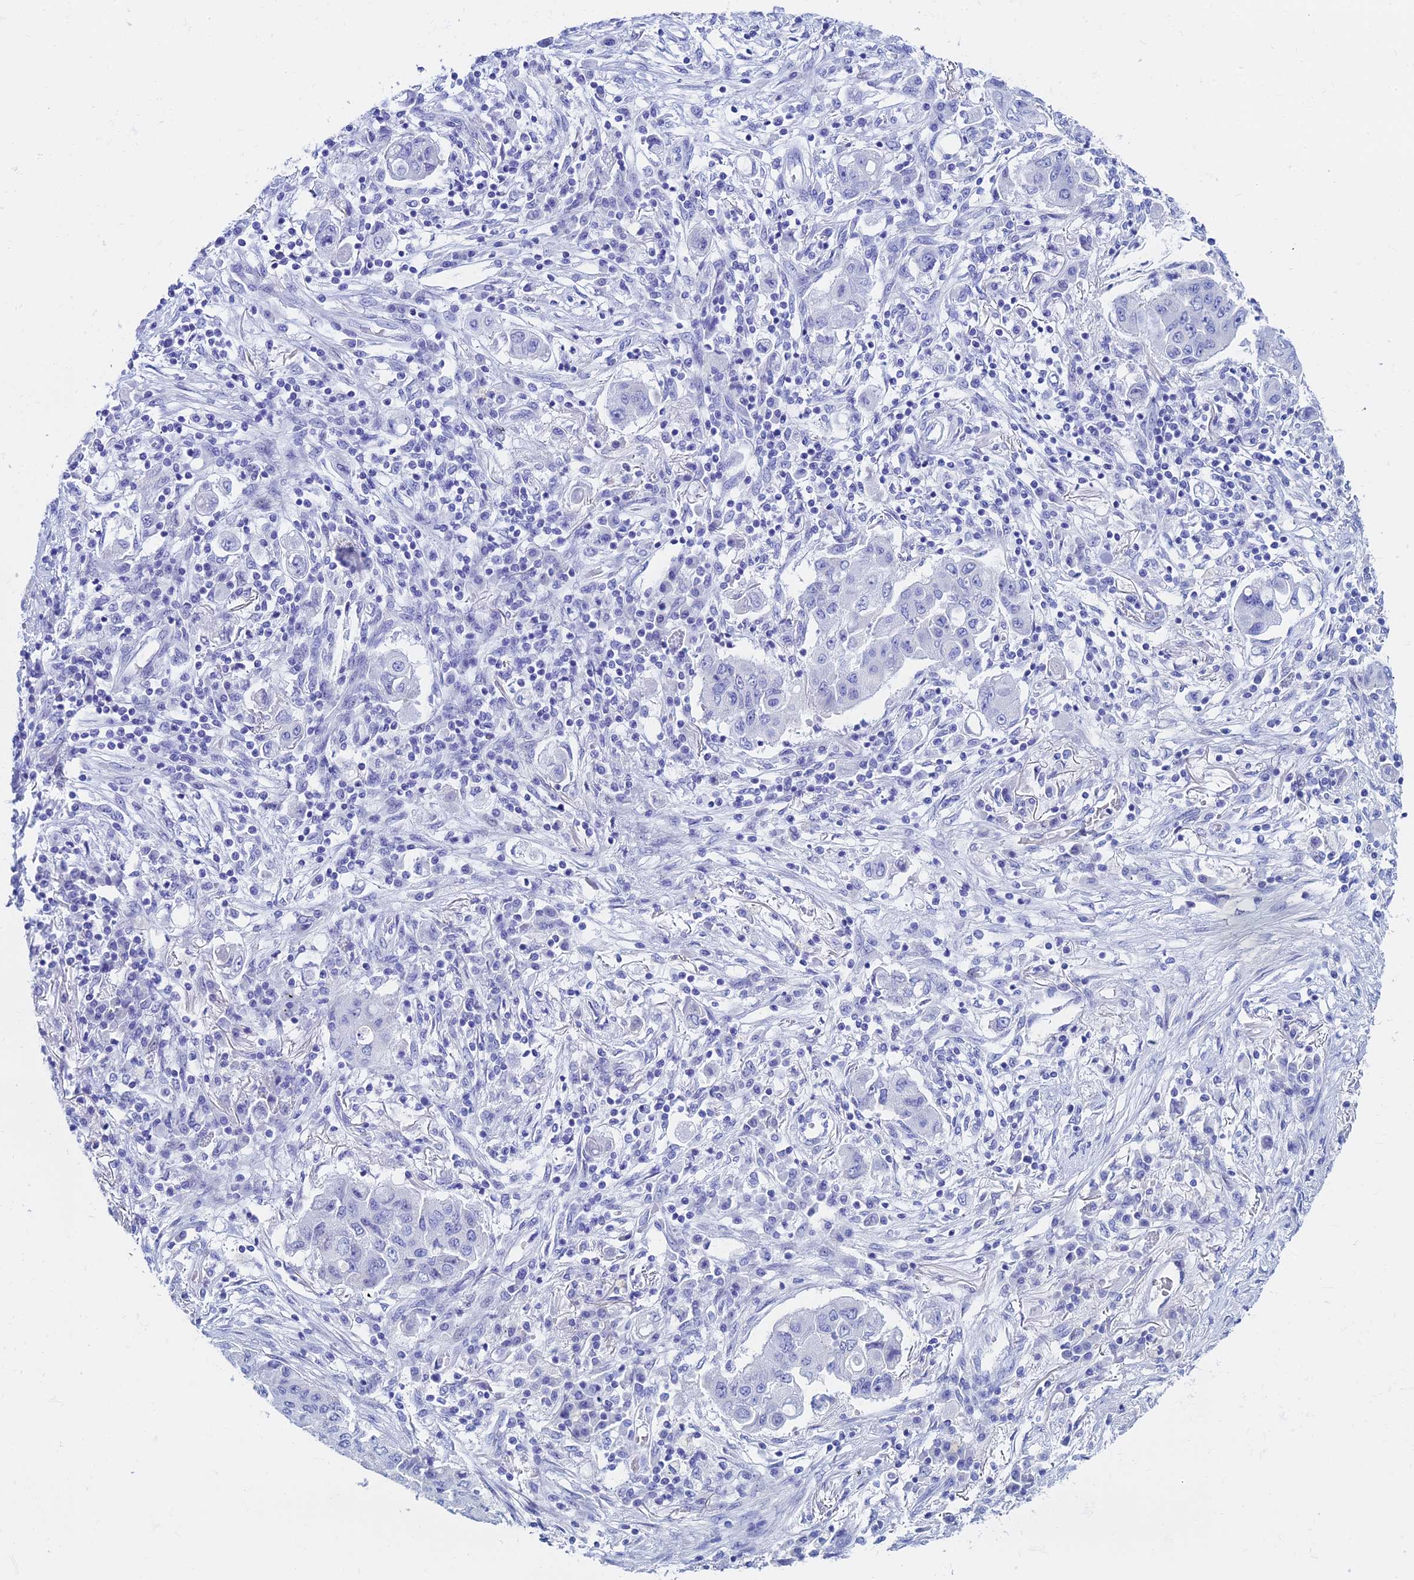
{"staining": {"intensity": "negative", "quantity": "none", "location": "none"}, "tissue": "lung cancer", "cell_type": "Tumor cells", "image_type": "cancer", "snomed": [{"axis": "morphology", "description": "Squamous cell carcinoma, NOS"}, {"axis": "topography", "description": "Lung"}], "caption": "IHC image of neoplastic tissue: human lung cancer (squamous cell carcinoma) stained with DAB (3,3'-diaminobenzidine) reveals no significant protein expression in tumor cells. (IHC, brightfield microscopy, high magnification).", "gene": "HSPA1L", "patient": {"sex": "male", "age": 74}}